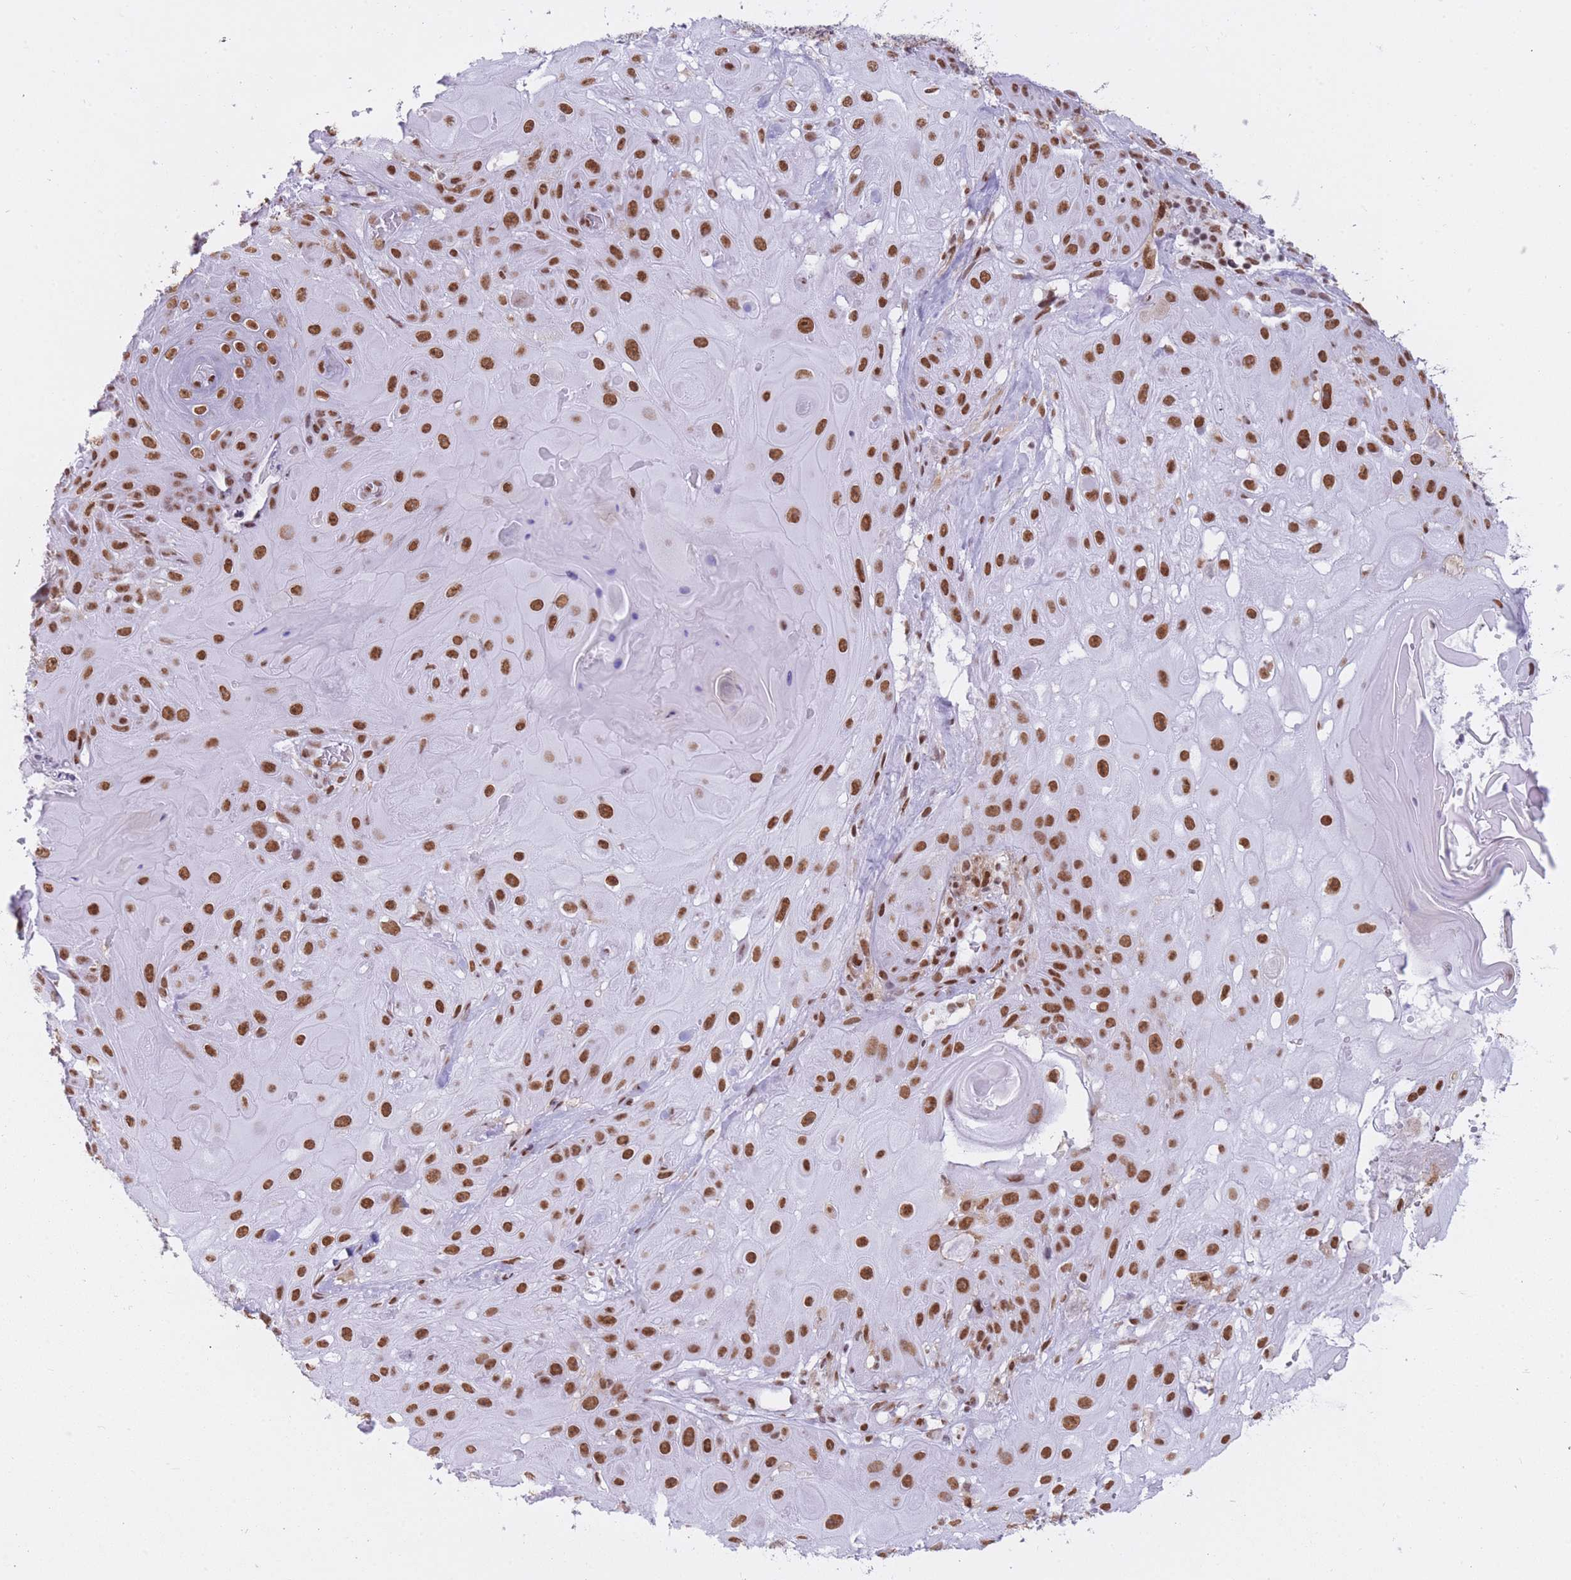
{"staining": {"intensity": "strong", "quantity": ">75%", "location": "nuclear"}, "tissue": "skin cancer", "cell_type": "Tumor cells", "image_type": "cancer", "snomed": [{"axis": "morphology", "description": "Normal tissue, NOS"}, {"axis": "morphology", "description": "Squamous cell carcinoma, NOS"}, {"axis": "topography", "description": "Skin"}, {"axis": "topography", "description": "Cartilage tissue"}], "caption": "About >75% of tumor cells in human skin squamous cell carcinoma display strong nuclear protein expression as visualized by brown immunohistochemical staining.", "gene": "HNRNPUL1", "patient": {"sex": "female", "age": 79}}